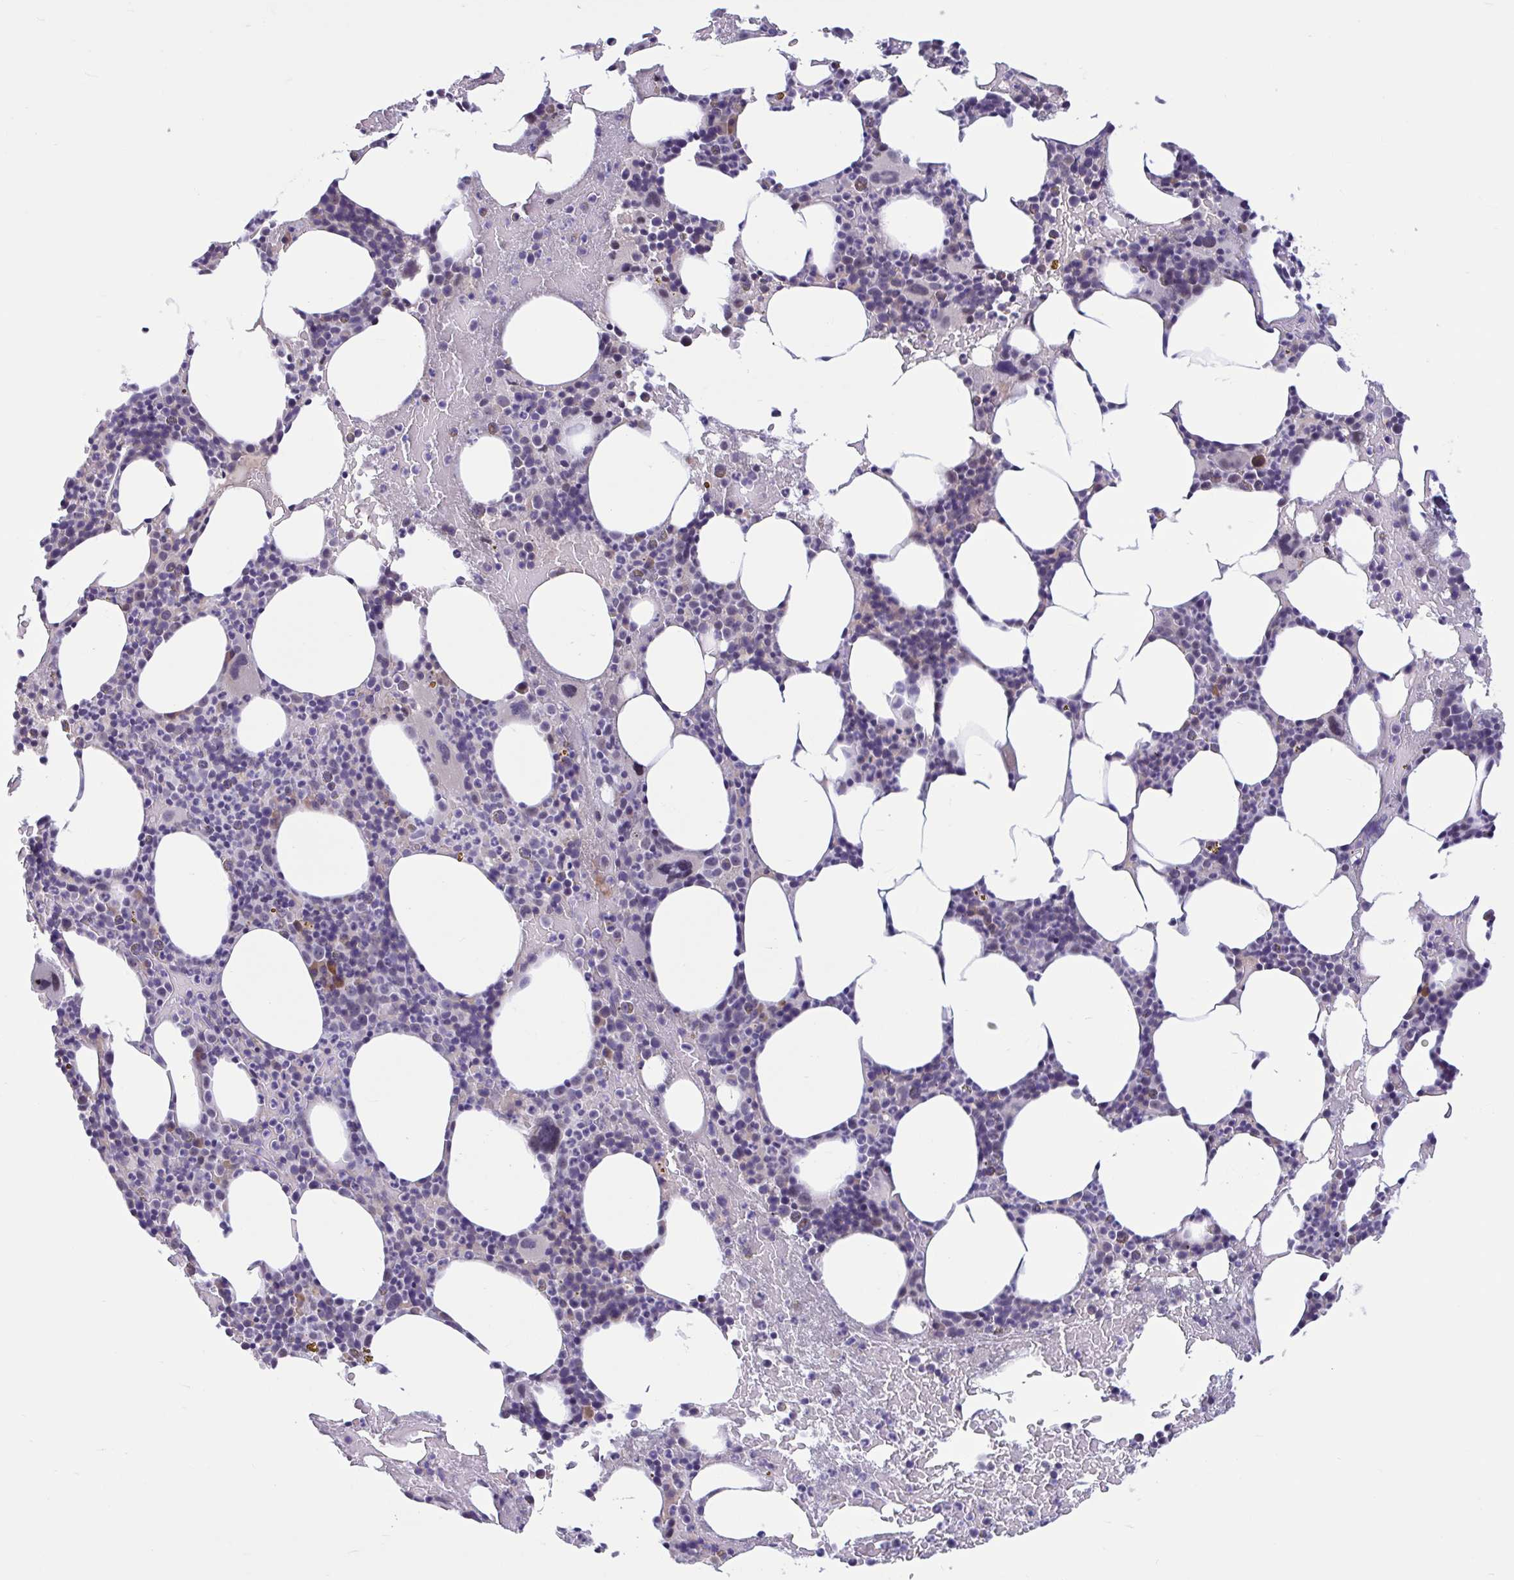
{"staining": {"intensity": "moderate", "quantity": "<25%", "location": "cytoplasmic/membranous"}, "tissue": "bone marrow", "cell_type": "Hematopoietic cells", "image_type": "normal", "snomed": [{"axis": "morphology", "description": "Normal tissue, NOS"}, {"axis": "topography", "description": "Bone marrow"}], "caption": "Brown immunohistochemical staining in unremarkable human bone marrow exhibits moderate cytoplasmic/membranous positivity in approximately <25% of hematopoietic cells.", "gene": "CNGB3", "patient": {"sex": "female", "age": 62}}